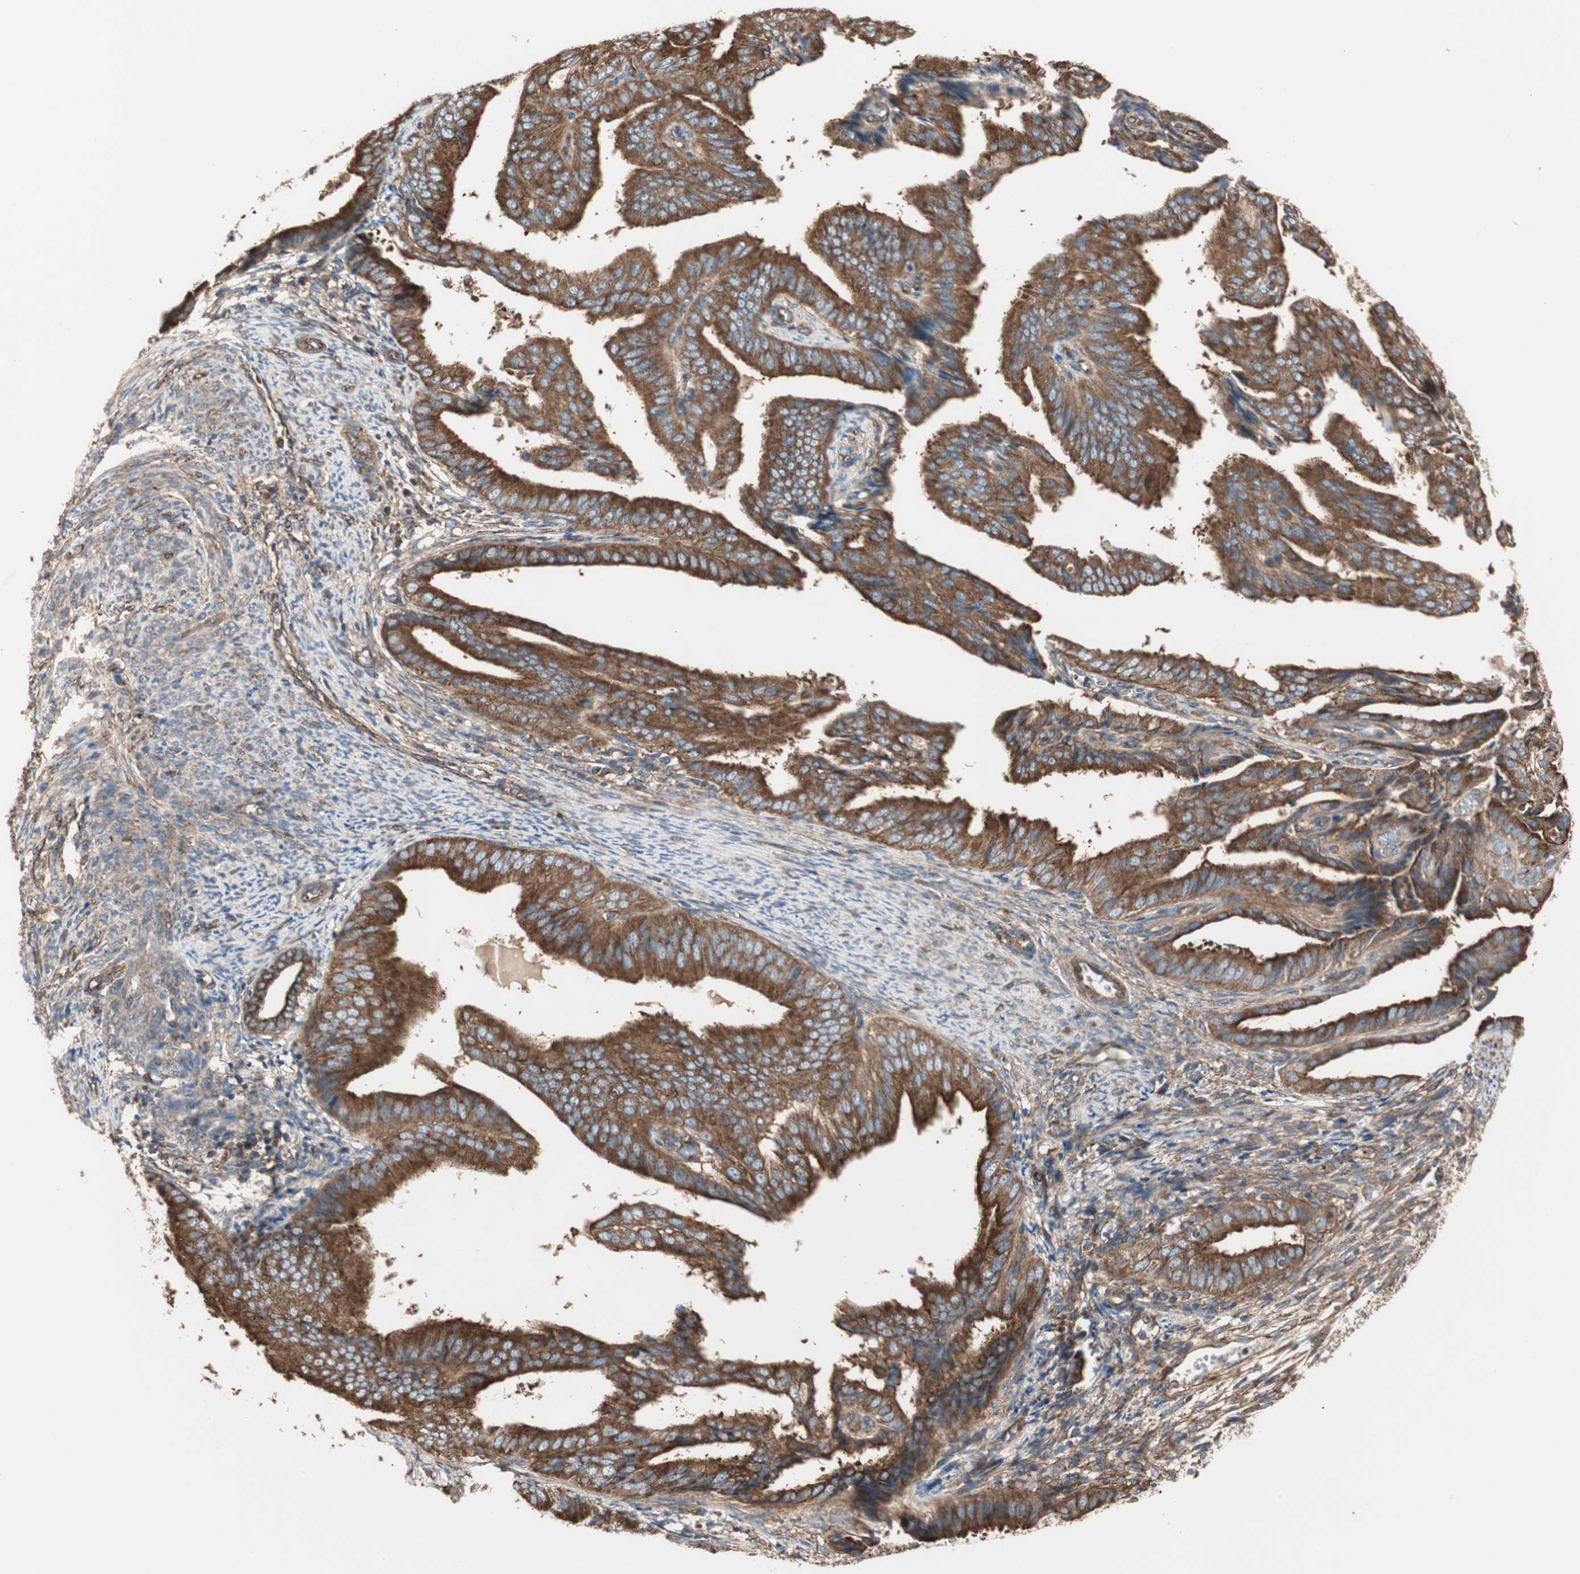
{"staining": {"intensity": "strong", "quantity": ">75%", "location": "cytoplasmic/membranous"}, "tissue": "endometrial cancer", "cell_type": "Tumor cells", "image_type": "cancer", "snomed": [{"axis": "morphology", "description": "Adenocarcinoma, NOS"}, {"axis": "topography", "description": "Endometrium"}], "caption": "This is a histology image of IHC staining of endometrial cancer, which shows strong positivity in the cytoplasmic/membranous of tumor cells.", "gene": "H6PD", "patient": {"sex": "female", "age": 58}}